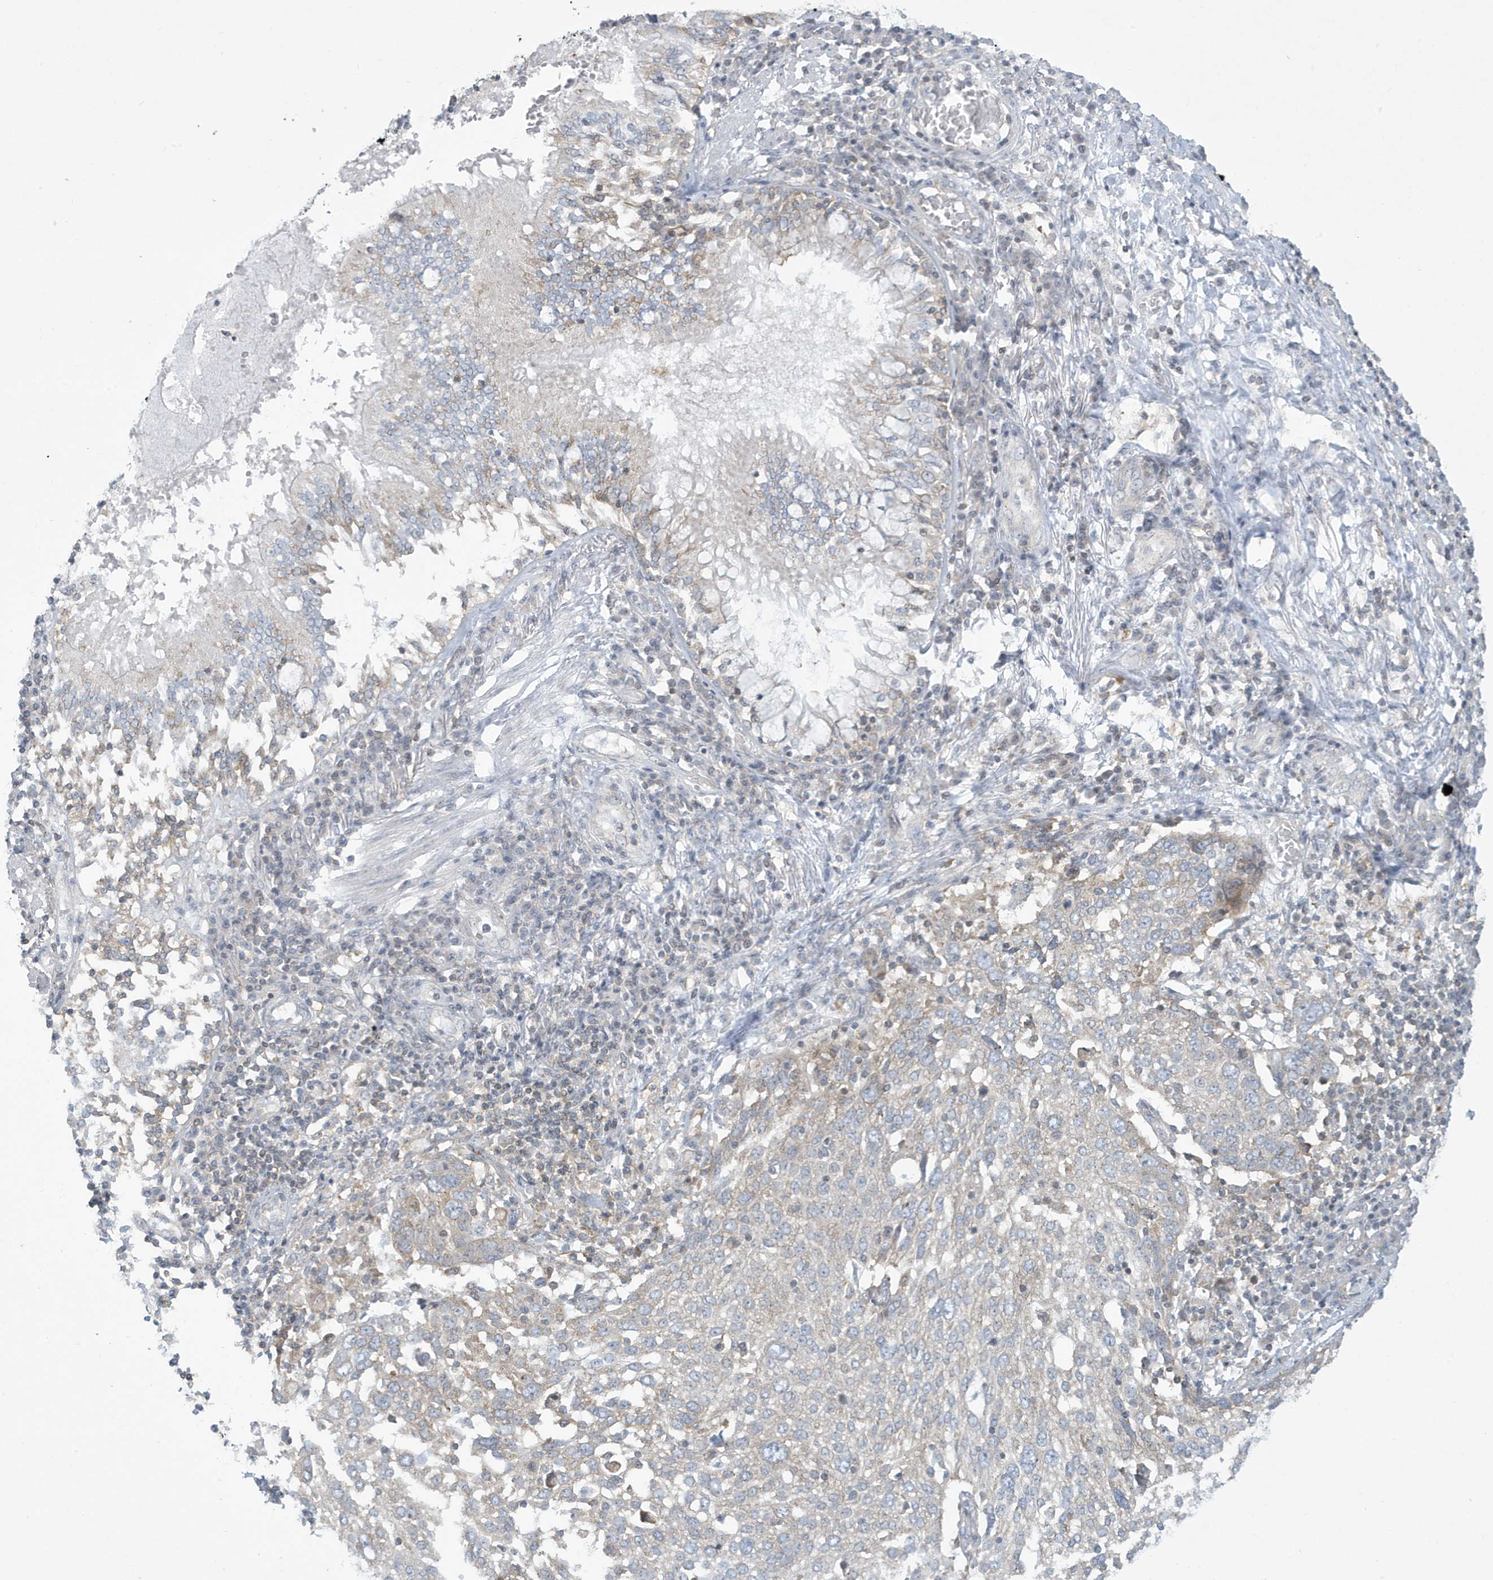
{"staining": {"intensity": "weak", "quantity": "<25%", "location": "cytoplasmic/membranous"}, "tissue": "lung cancer", "cell_type": "Tumor cells", "image_type": "cancer", "snomed": [{"axis": "morphology", "description": "Squamous cell carcinoma, NOS"}, {"axis": "topography", "description": "Lung"}], "caption": "Image shows no significant protein positivity in tumor cells of lung cancer.", "gene": "SLAMF9", "patient": {"sex": "male", "age": 65}}